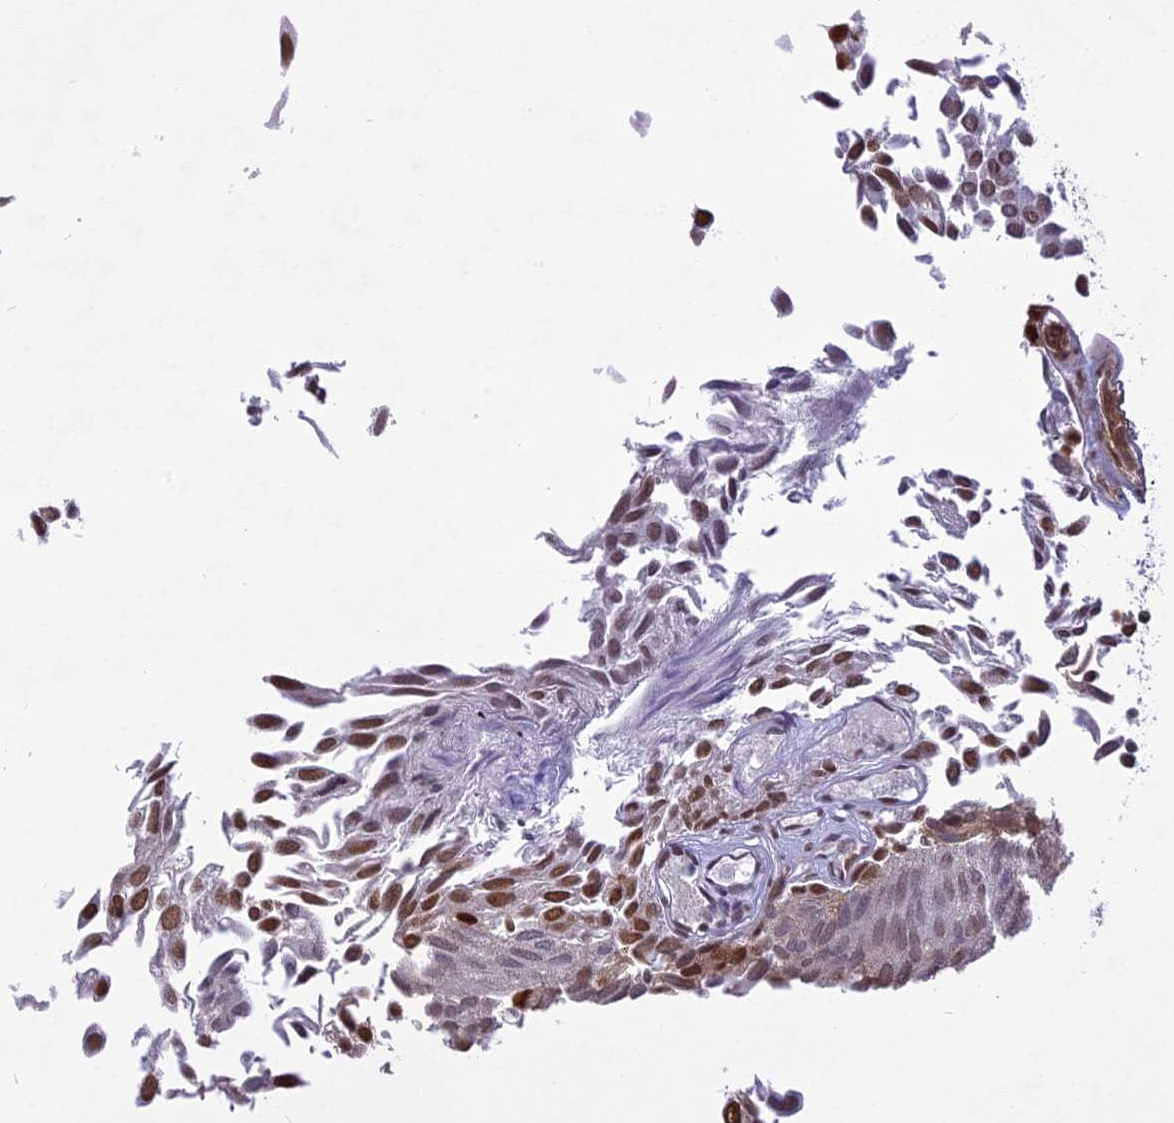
{"staining": {"intensity": "strong", "quantity": ">75%", "location": "nuclear"}, "tissue": "urothelial cancer", "cell_type": "Tumor cells", "image_type": "cancer", "snomed": [{"axis": "morphology", "description": "Urothelial carcinoma, Low grade"}, {"axis": "topography", "description": "Urinary bladder"}], "caption": "A high amount of strong nuclear expression is identified in approximately >75% of tumor cells in low-grade urothelial carcinoma tissue.", "gene": "DDX1", "patient": {"sex": "male", "age": 89}}